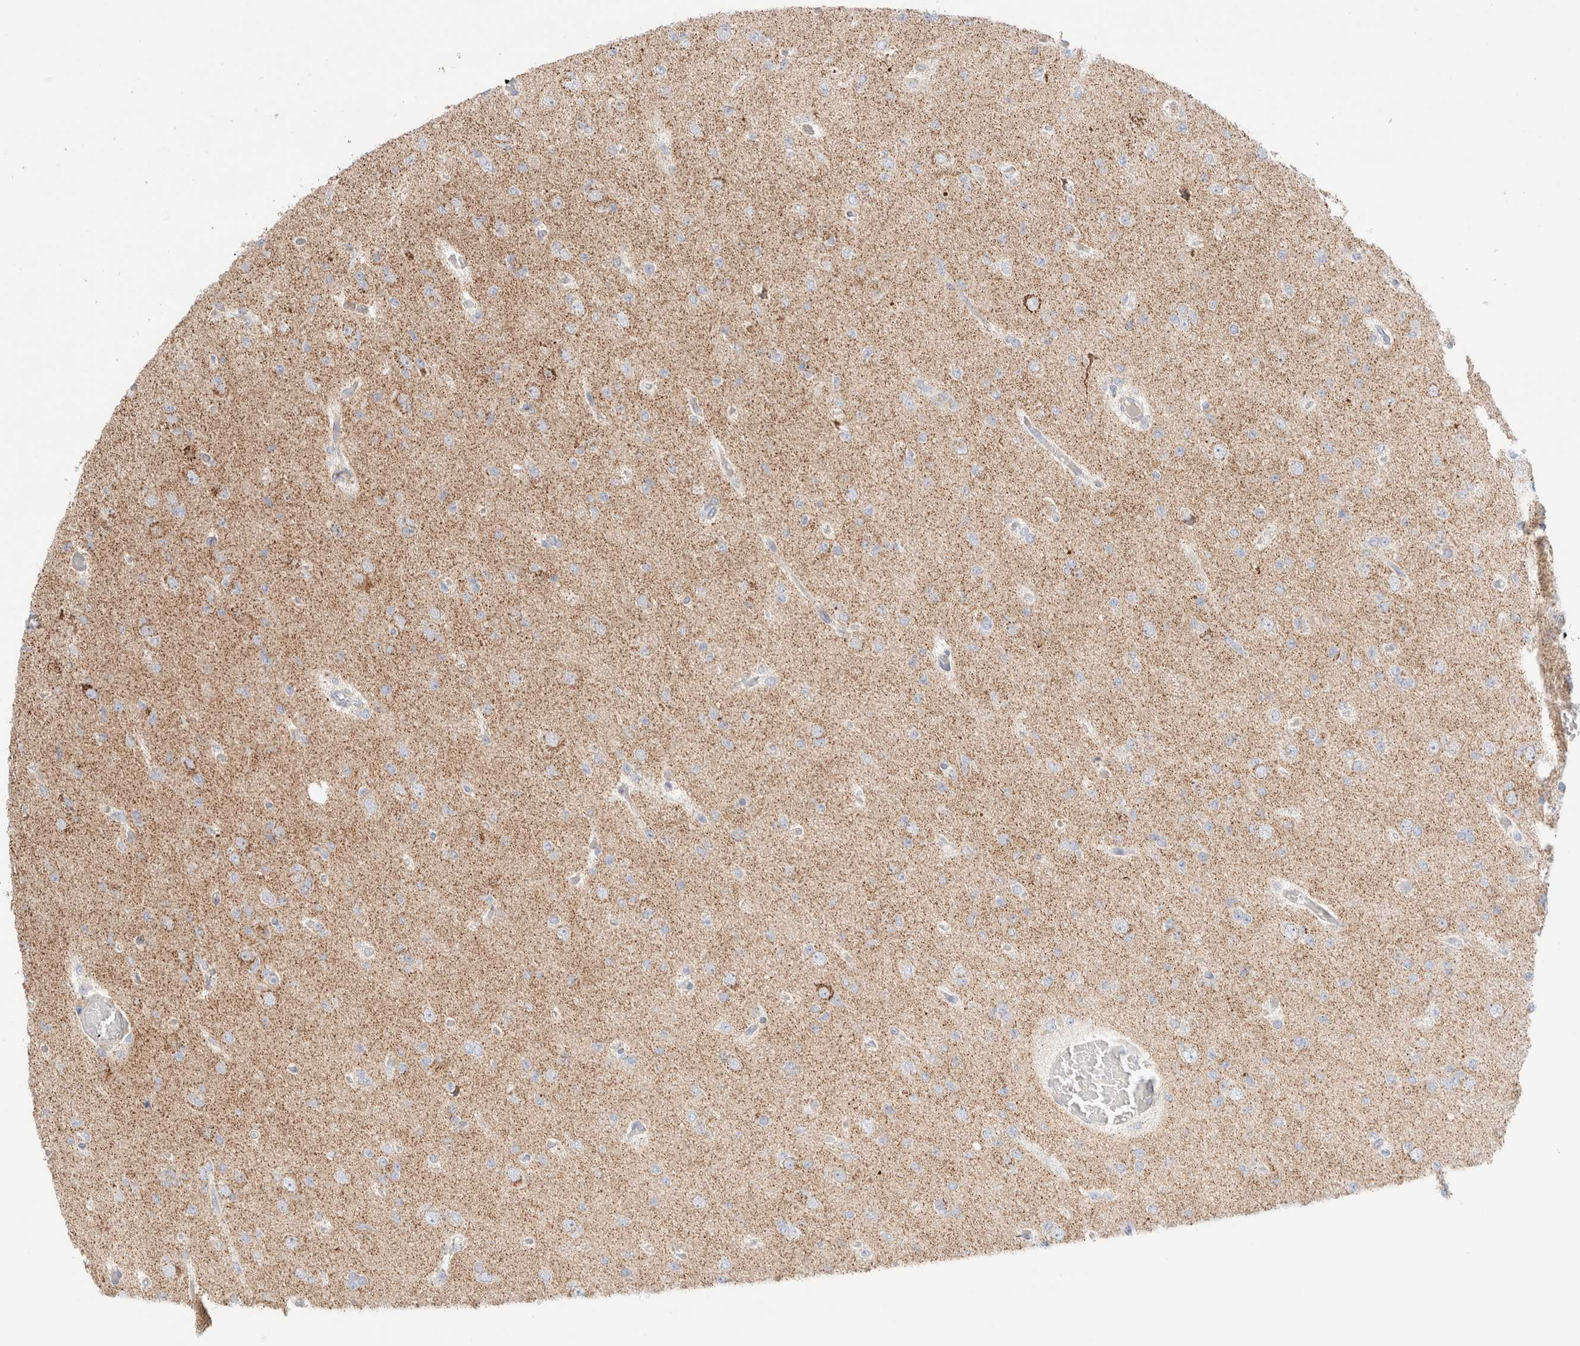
{"staining": {"intensity": "weak", "quantity": "<25%", "location": "cytoplasmic/membranous"}, "tissue": "glioma", "cell_type": "Tumor cells", "image_type": "cancer", "snomed": [{"axis": "morphology", "description": "Glioma, malignant, Low grade"}, {"axis": "topography", "description": "Brain"}], "caption": "Tumor cells are negative for protein expression in human glioma.", "gene": "ATP6V1C1", "patient": {"sex": "female", "age": 22}}